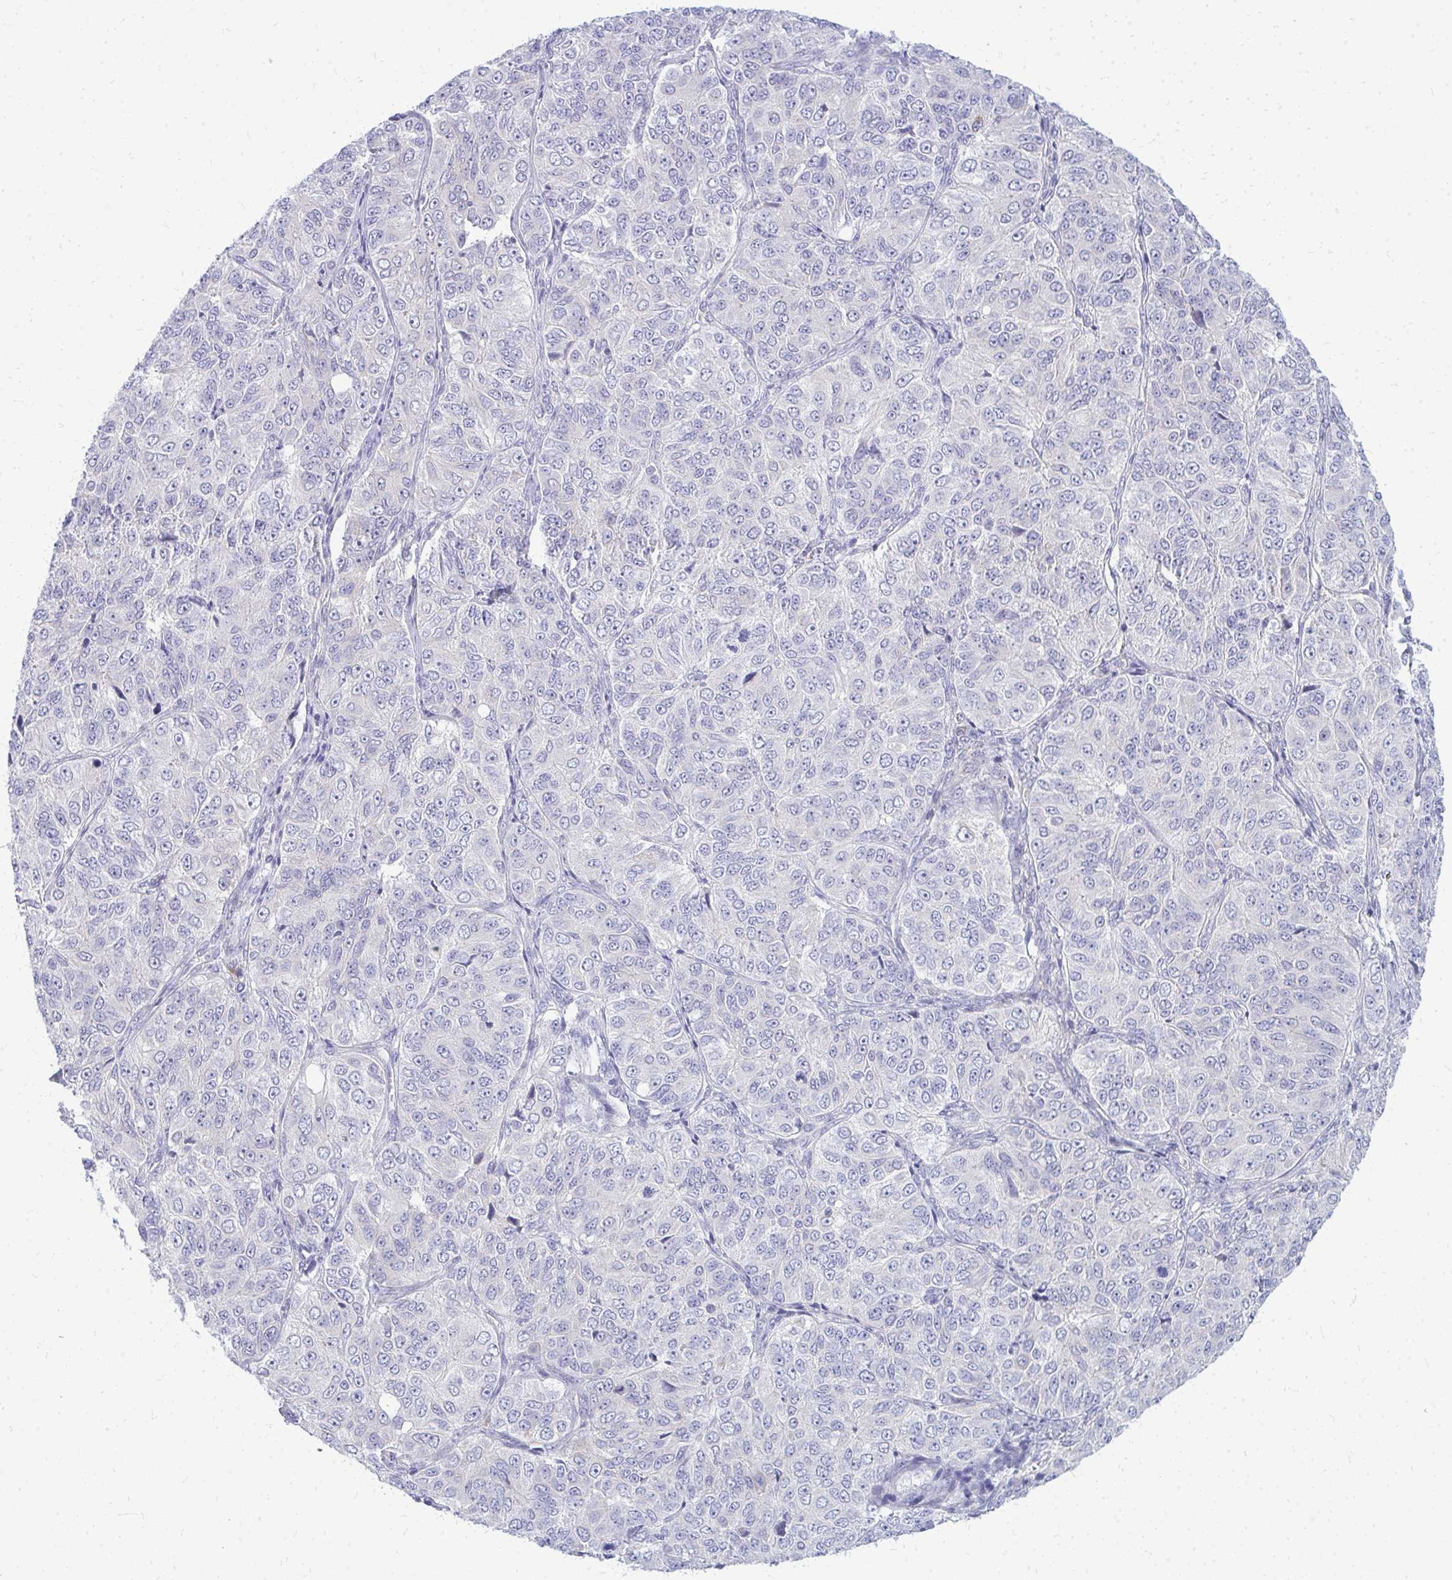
{"staining": {"intensity": "negative", "quantity": "none", "location": "none"}, "tissue": "ovarian cancer", "cell_type": "Tumor cells", "image_type": "cancer", "snomed": [{"axis": "morphology", "description": "Carcinoma, endometroid"}, {"axis": "topography", "description": "Ovary"}], "caption": "A photomicrograph of ovarian cancer stained for a protein displays no brown staining in tumor cells. (Immunohistochemistry, brightfield microscopy, high magnification).", "gene": "TSPEAR", "patient": {"sex": "female", "age": 51}}